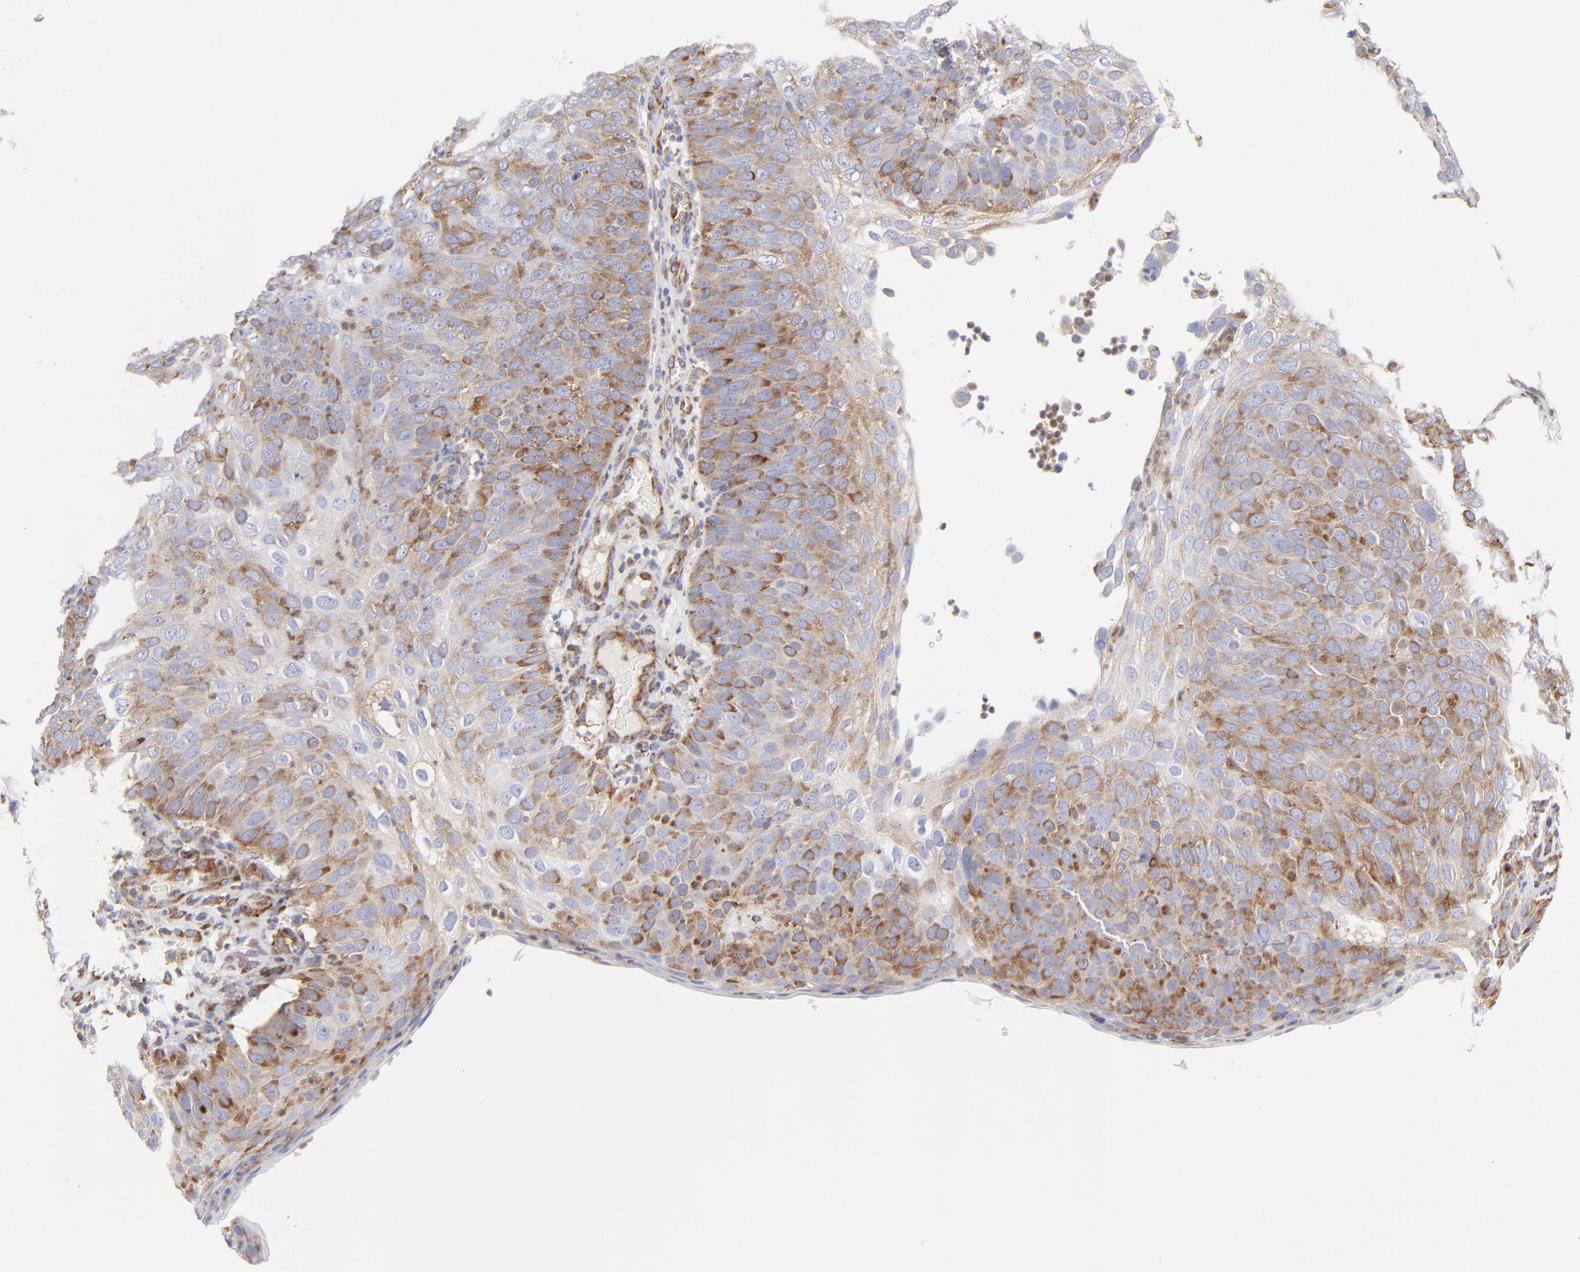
{"staining": {"intensity": "moderate", "quantity": ">75%", "location": "cytoplasmic/membranous"}, "tissue": "skin cancer", "cell_type": "Tumor cells", "image_type": "cancer", "snomed": [{"axis": "morphology", "description": "Squamous cell carcinoma, NOS"}, {"axis": "topography", "description": "Skin"}], "caption": "Immunohistochemical staining of skin cancer demonstrates medium levels of moderate cytoplasmic/membranous positivity in approximately >75% of tumor cells. Using DAB (3,3'-diaminobenzidine) (brown) and hematoxylin (blue) stains, captured at high magnification using brightfield microscopy.", "gene": "EIF2AK2", "patient": {"sex": "male", "age": 87}}